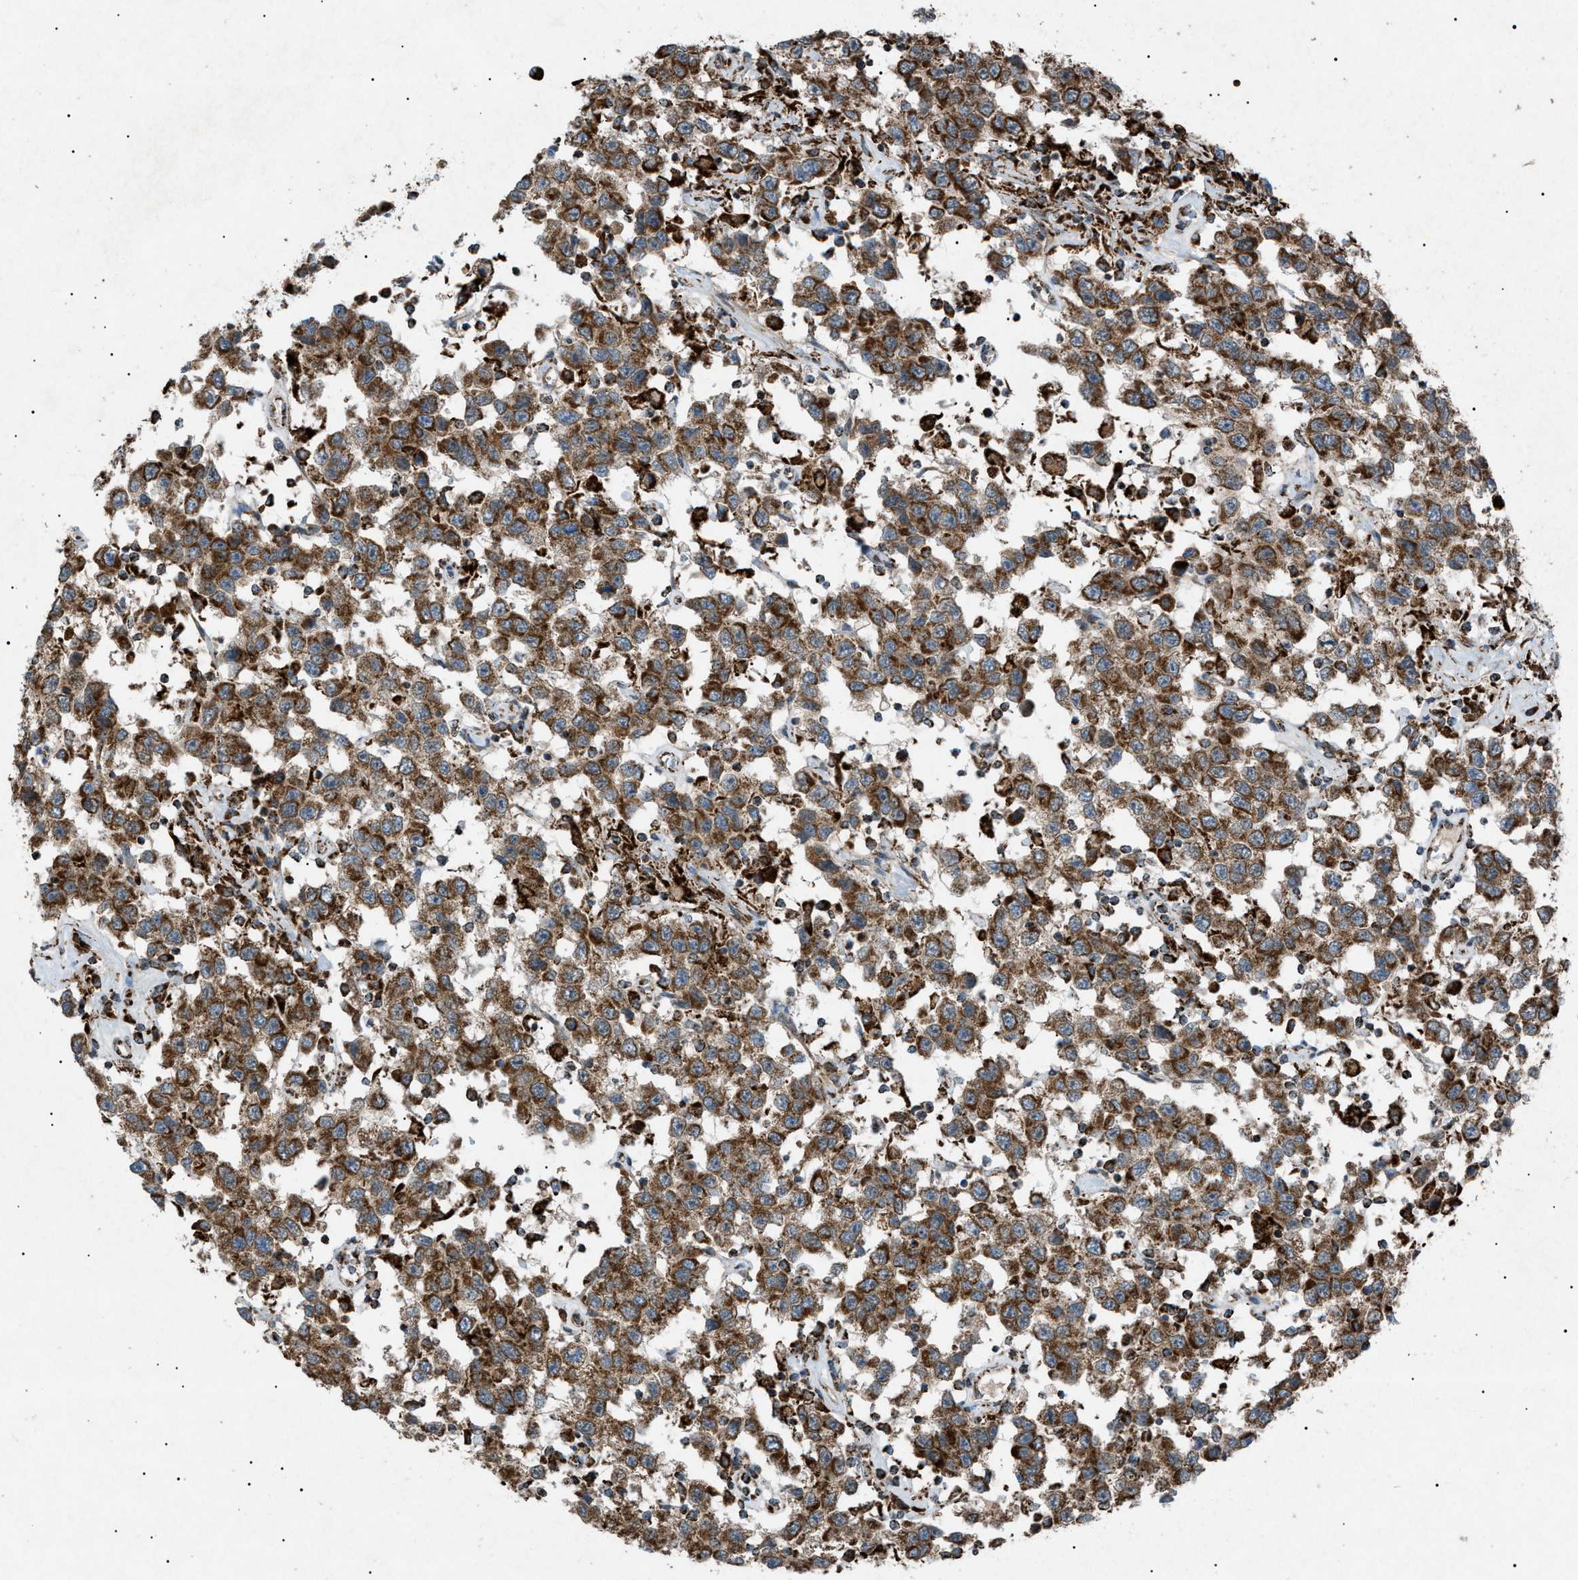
{"staining": {"intensity": "moderate", "quantity": ">75%", "location": "cytoplasmic/membranous"}, "tissue": "testis cancer", "cell_type": "Tumor cells", "image_type": "cancer", "snomed": [{"axis": "morphology", "description": "Seminoma, NOS"}, {"axis": "topography", "description": "Testis"}], "caption": "Moderate cytoplasmic/membranous expression is identified in about >75% of tumor cells in seminoma (testis).", "gene": "C1GALT1C1", "patient": {"sex": "male", "age": 41}}